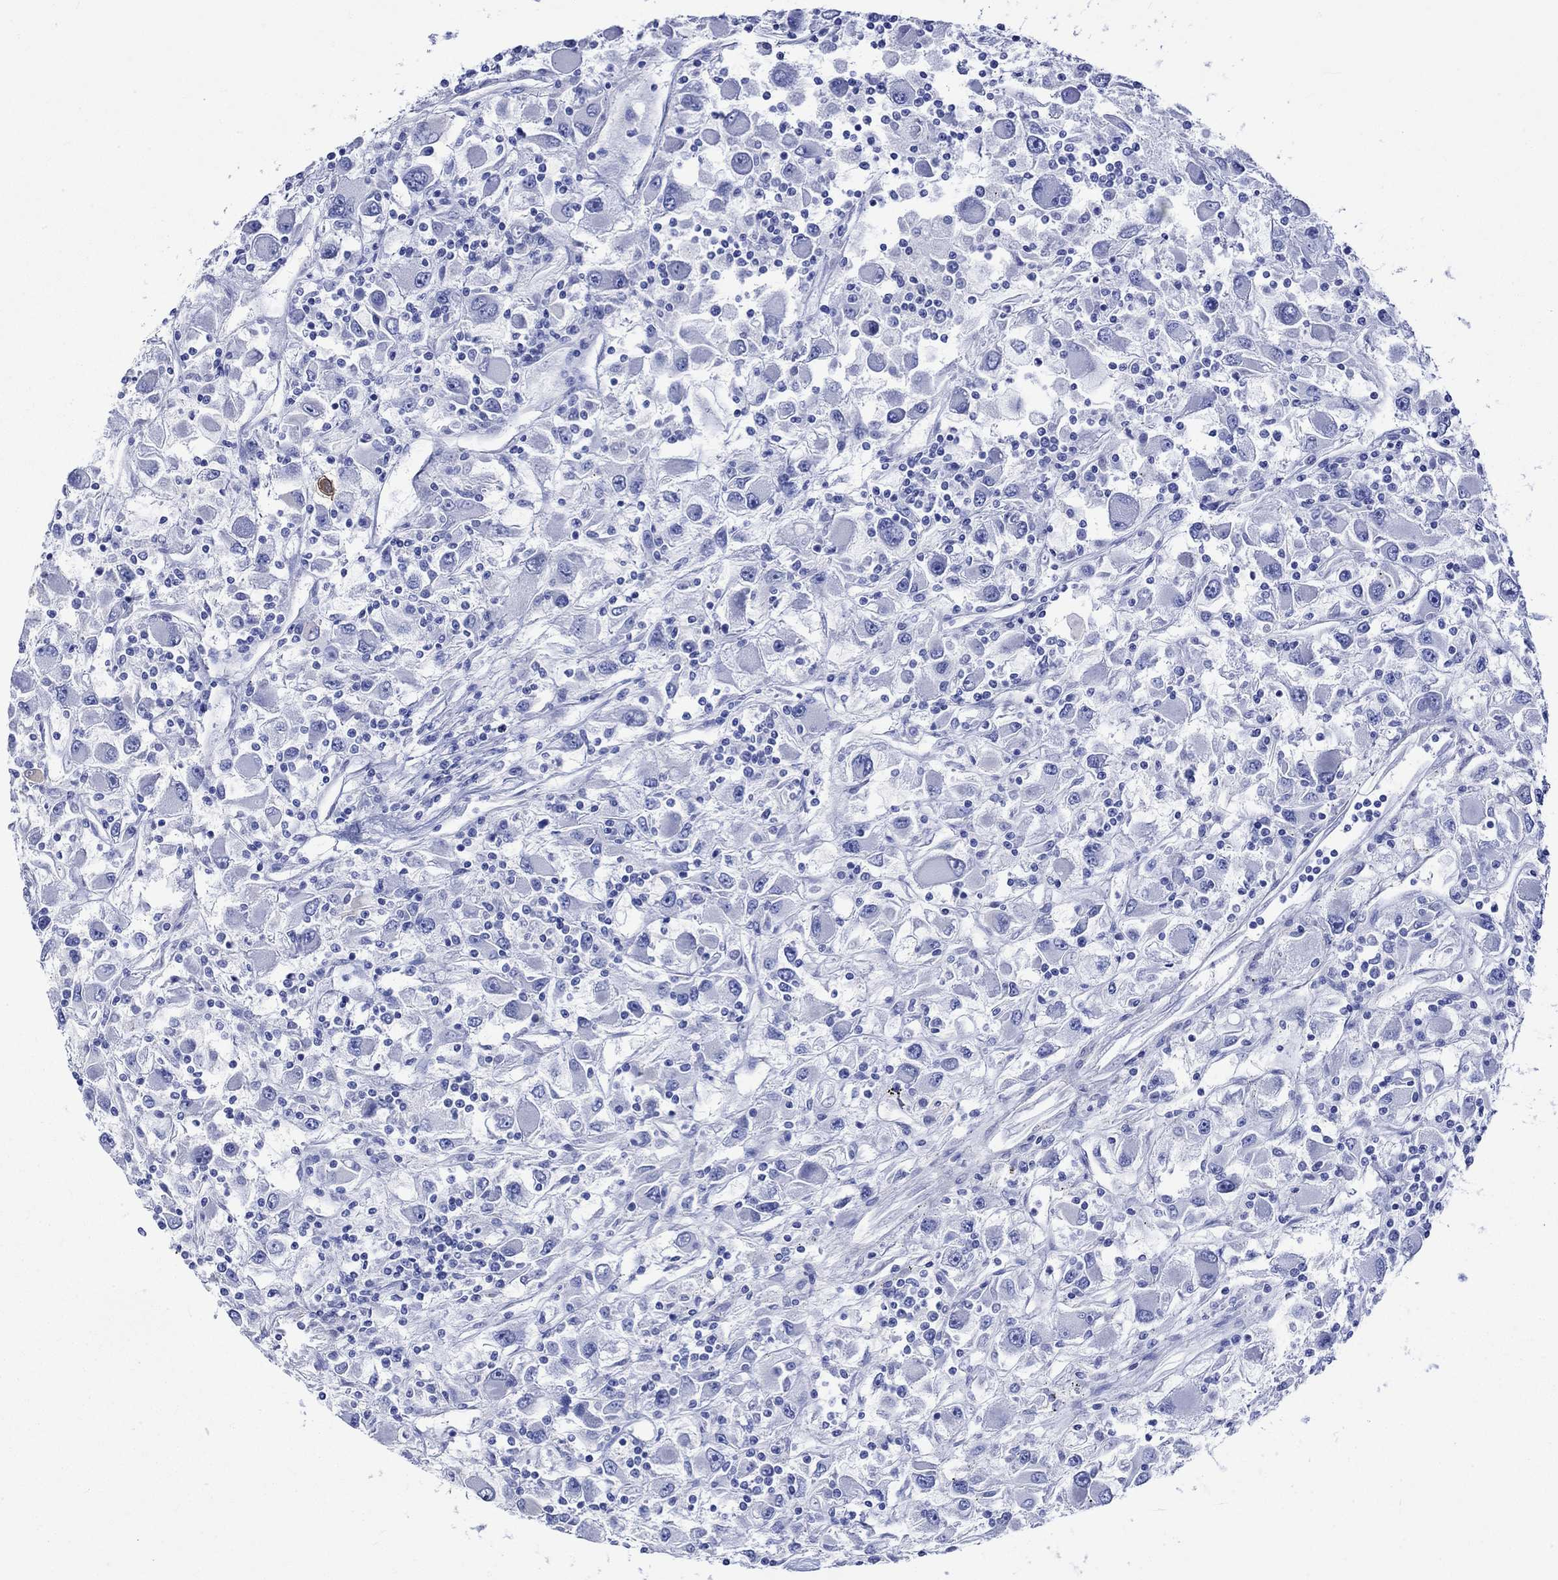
{"staining": {"intensity": "negative", "quantity": "none", "location": "none"}, "tissue": "renal cancer", "cell_type": "Tumor cells", "image_type": "cancer", "snomed": [{"axis": "morphology", "description": "Adenocarcinoma, NOS"}, {"axis": "topography", "description": "Kidney"}], "caption": "Protein analysis of renal adenocarcinoma displays no significant expression in tumor cells.", "gene": "CRYAB", "patient": {"sex": "female", "age": 67}}